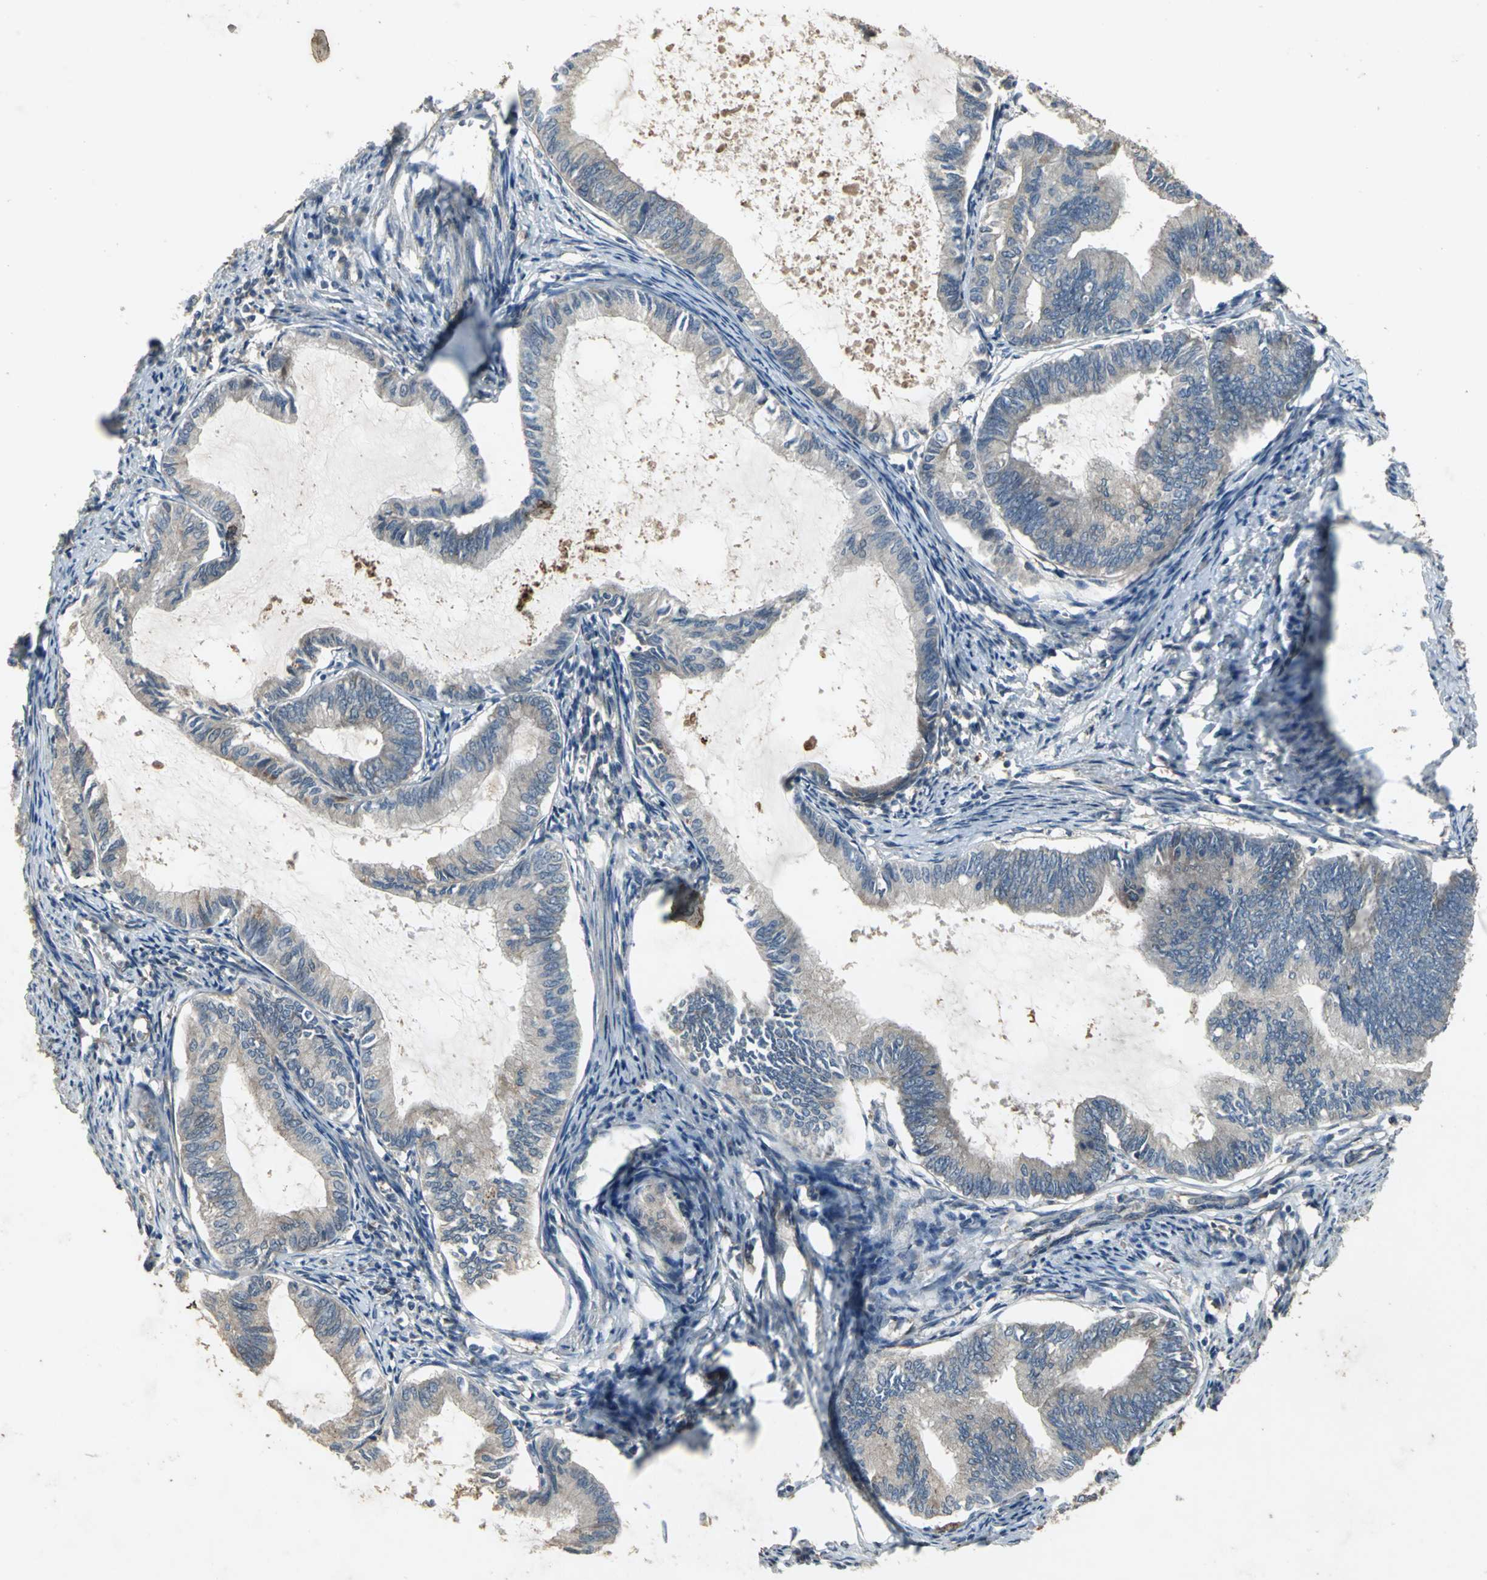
{"staining": {"intensity": "weak", "quantity": ">75%", "location": "cytoplasmic/membranous"}, "tissue": "endometrial cancer", "cell_type": "Tumor cells", "image_type": "cancer", "snomed": [{"axis": "morphology", "description": "Adenocarcinoma, NOS"}, {"axis": "topography", "description": "Endometrium"}], "caption": "The image exhibits immunohistochemical staining of endometrial adenocarcinoma. There is weak cytoplasmic/membranous staining is present in approximately >75% of tumor cells.", "gene": "MET", "patient": {"sex": "female", "age": 86}}